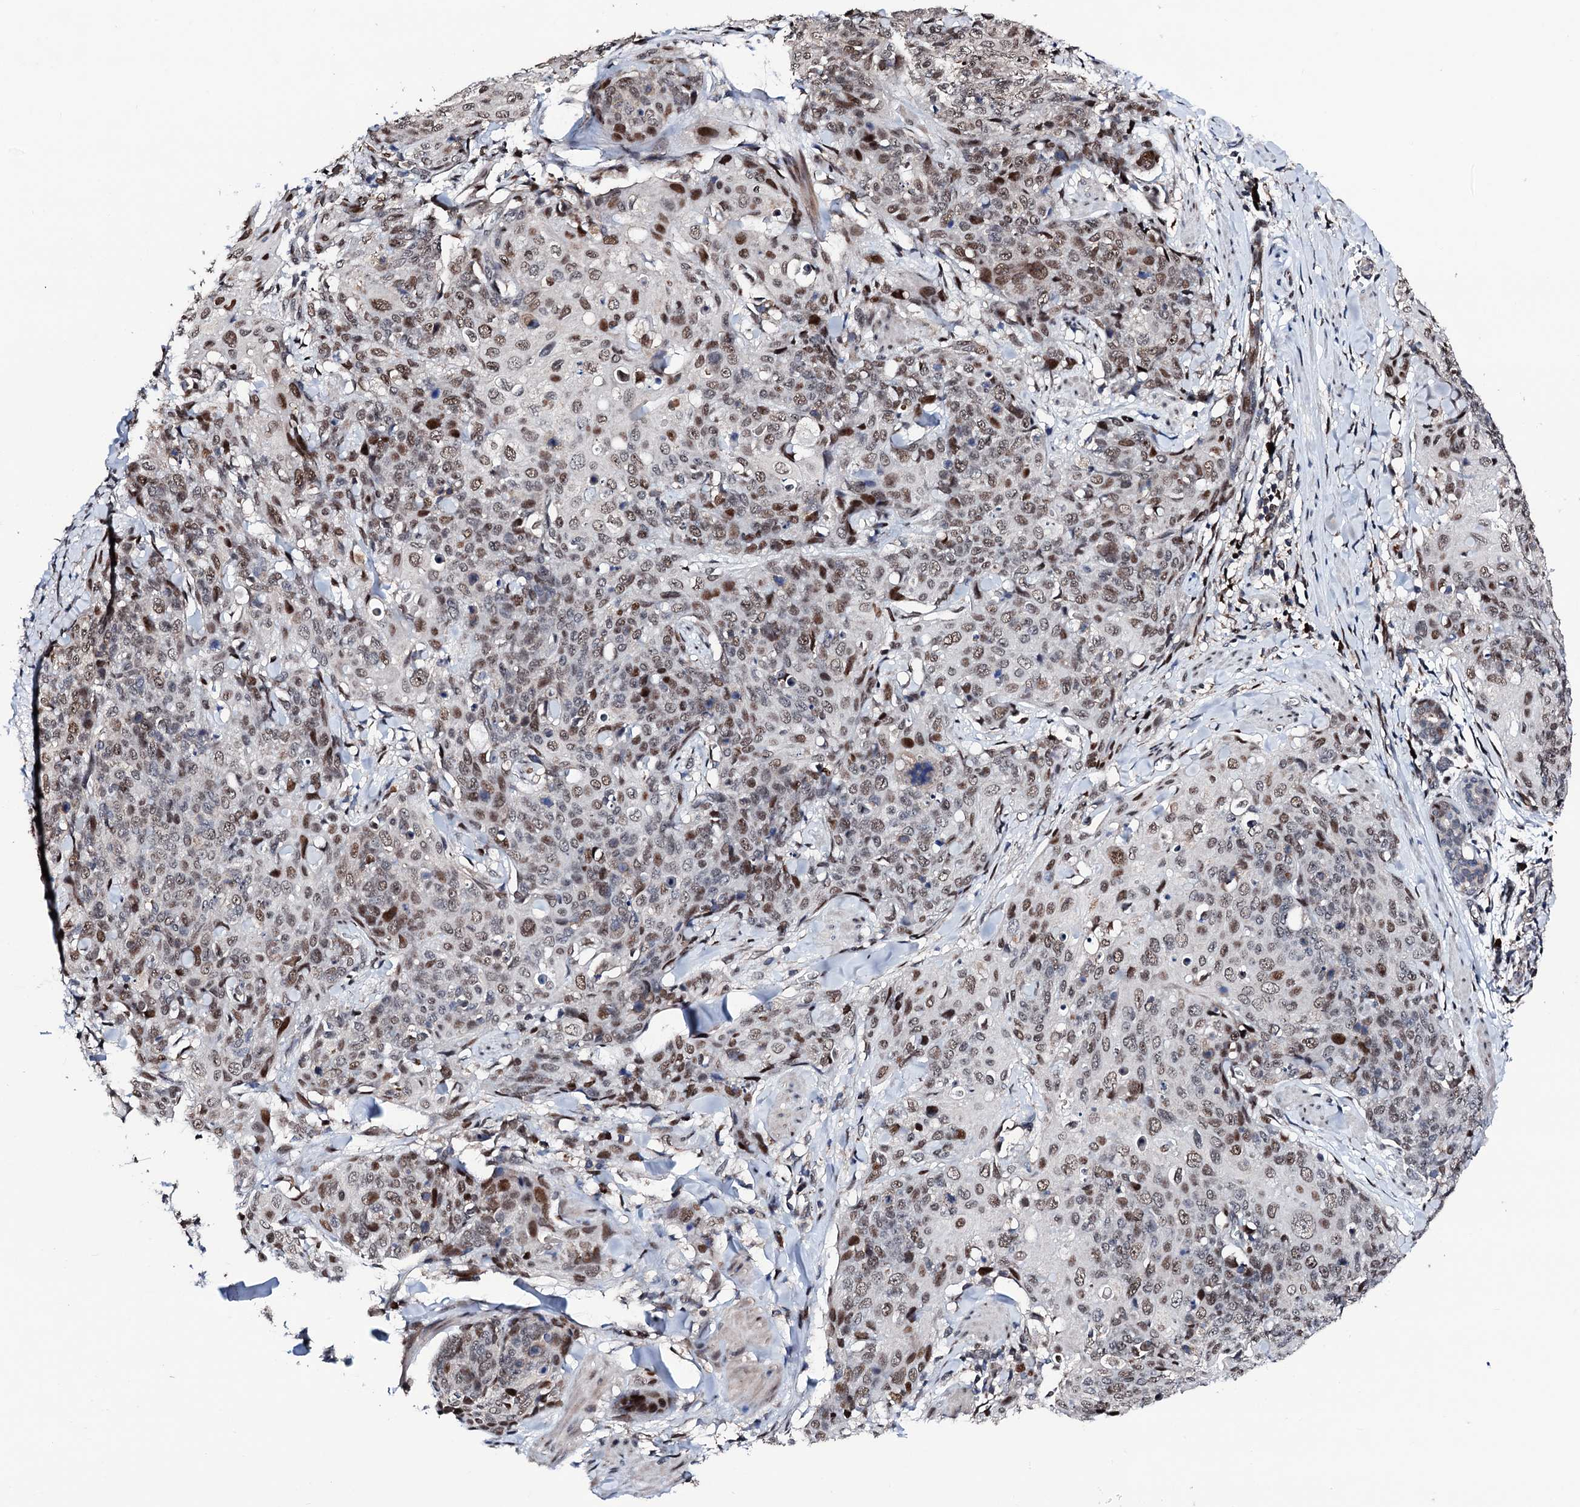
{"staining": {"intensity": "moderate", "quantity": ">75%", "location": "nuclear"}, "tissue": "skin cancer", "cell_type": "Tumor cells", "image_type": "cancer", "snomed": [{"axis": "morphology", "description": "Squamous cell carcinoma, NOS"}, {"axis": "topography", "description": "Skin"}, {"axis": "topography", "description": "Vulva"}], "caption": "Brown immunohistochemical staining in squamous cell carcinoma (skin) exhibits moderate nuclear staining in about >75% of tumor cells. (DAB (3,3'-diaminobenzidine) IHC, brown staining for protein, blue staining for nuclei).", "gene": "KIF18A", "patient": {"sex": "female", "age": 85}}